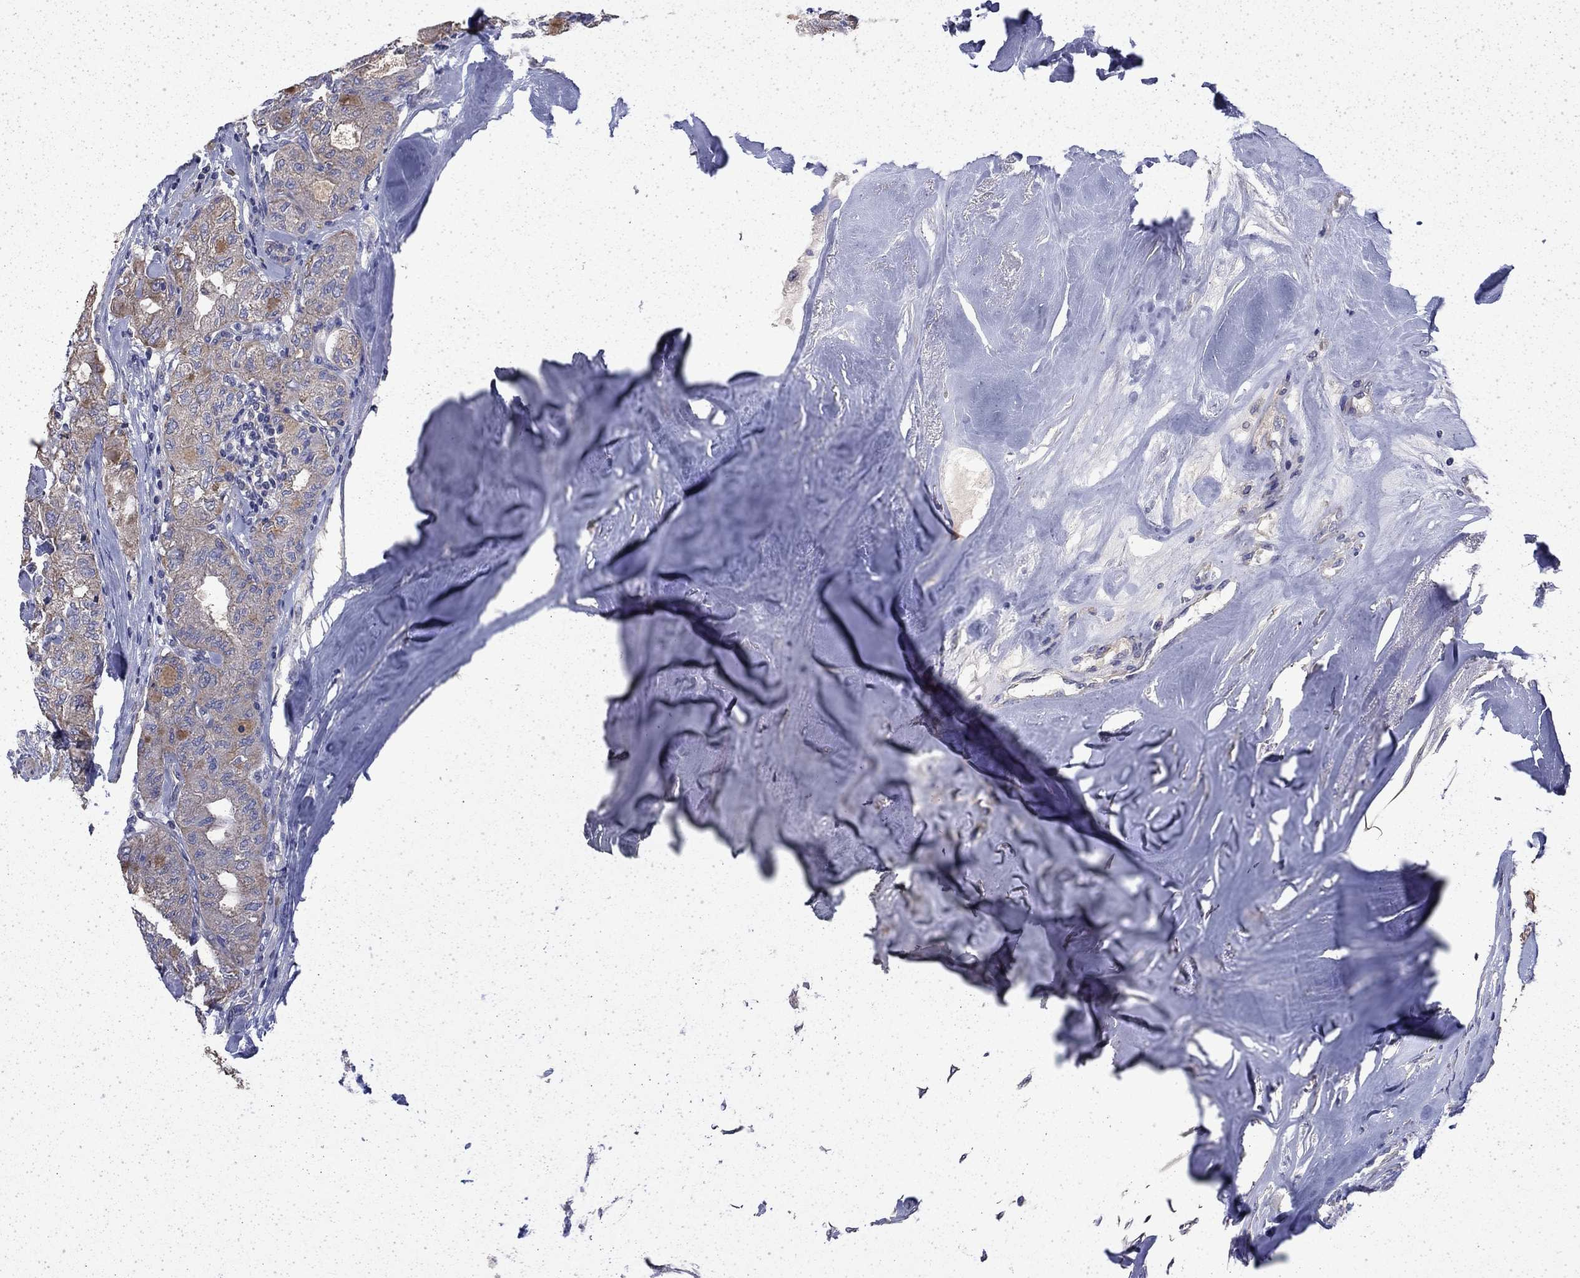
{"staining": {"intensity": "moderate", "quantity": "<25%", "location": "cytoplasmic/membranous"}, "tissue": "thyroid cancer", "cell_type": "Tumor cells", "image_type": "cancer", "snomed": [{"axis": "morphology", "description": "Follicular adenoma carcinoma, NOS"}, {"axis": "topography", "description": "Thyroid gland"}], "caption": "Immunohistochemistry image of follicular adenoma carcinoma (thyroid) stained for a protein (brown), which shows low levels of moderate cytoplasmic/membranous staining in approximately <25% of tumor cells.", "gene": "DTNA", "patient": {"sex": "male", "age": 75}}